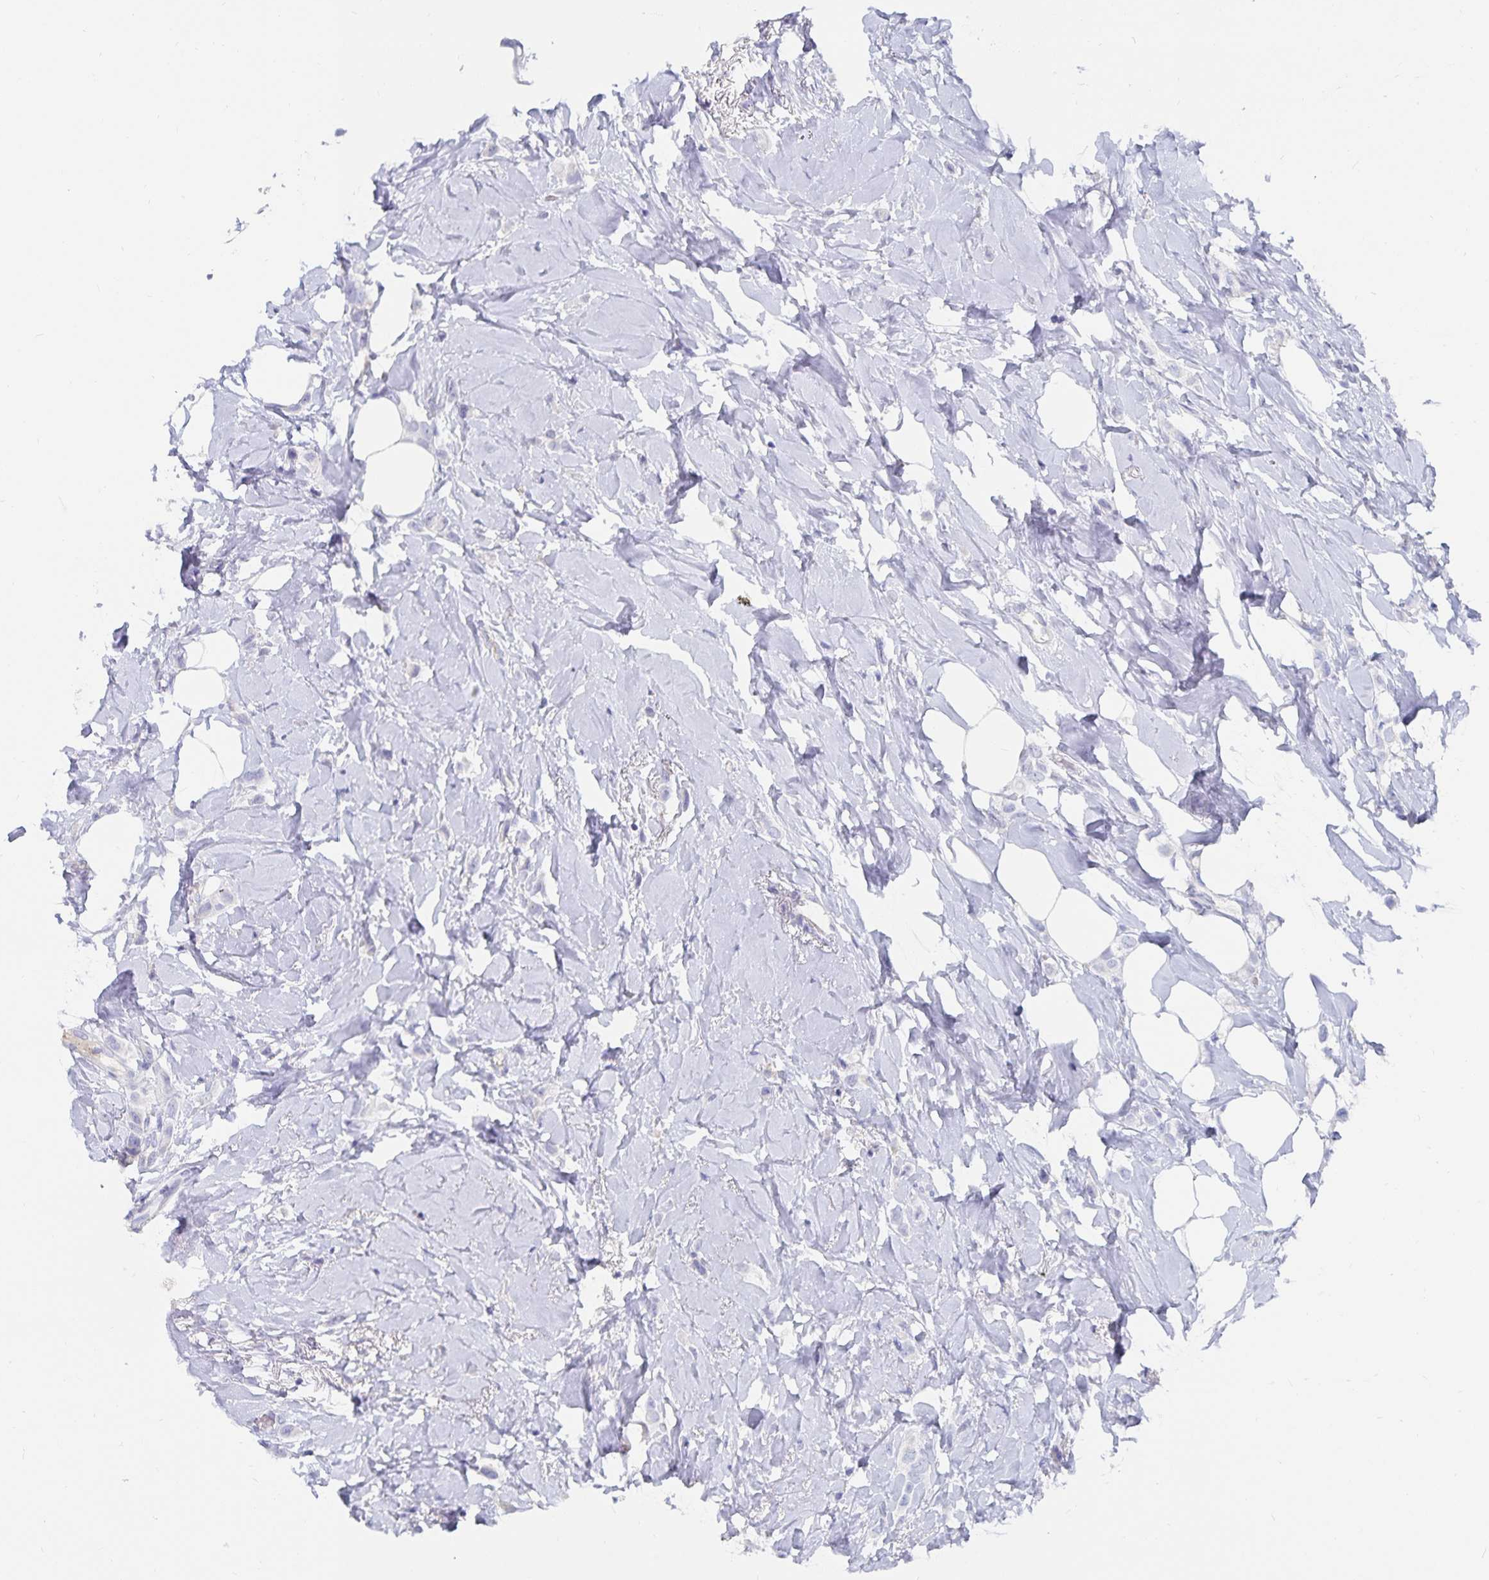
{"staining": {"intensity": "negative", "quantity": "none", "location": "none"}, "tissue": "breast cancer", "cell_type": "Tumor cells", "image_type": "cancer", "snomed": [{"axis": "morphology", "description": "Lobular carcinoma"}, {"axis": "topography", "description": "Breast"}], "caption": "DAB immunohistochemical staining of breast lobular carcinoma shows no significant positivity in tumor cells.", "gene": "CFAP69", "patient": {"sex": "female", "age": 66}}